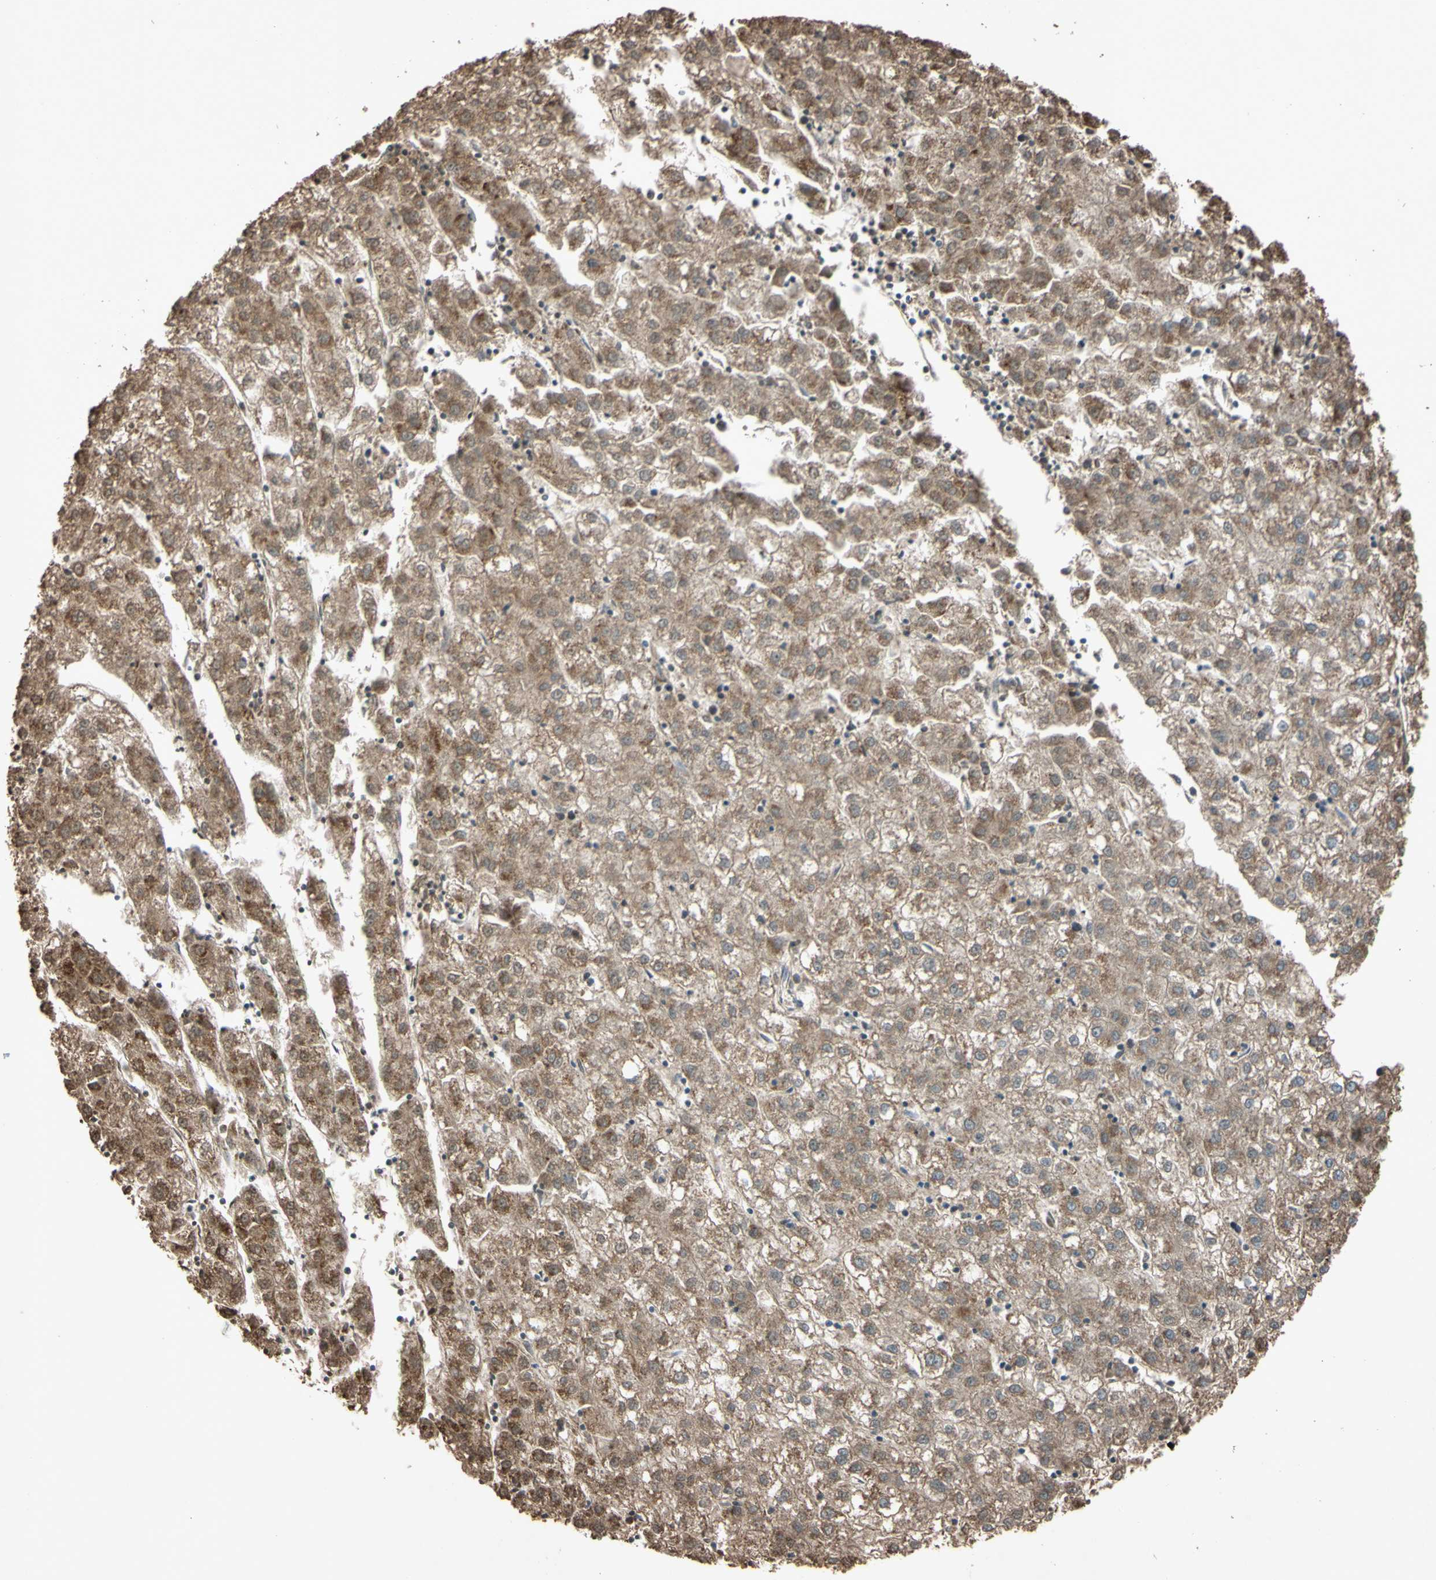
{"staining": {"intensity": "moderate", "quantity": ">75%", "location": "cytoplasmic/membranous"}, "tissue": "liver cancer", "cell_type": "Tumor cells", "image_type": "cancer", "snomed": [{"axis": "morphology", "description": "Carcinoma, Hepatocellular, NOS"}, {"axis": "topography", "description": "Liver"}], "caption": "Liver cancer stained for a protein reveals moderate cytoplasmic/membranous positivity in tumor cells.", "gene": "ACOT8", "patient": {"sex": "male", "age": 72}}